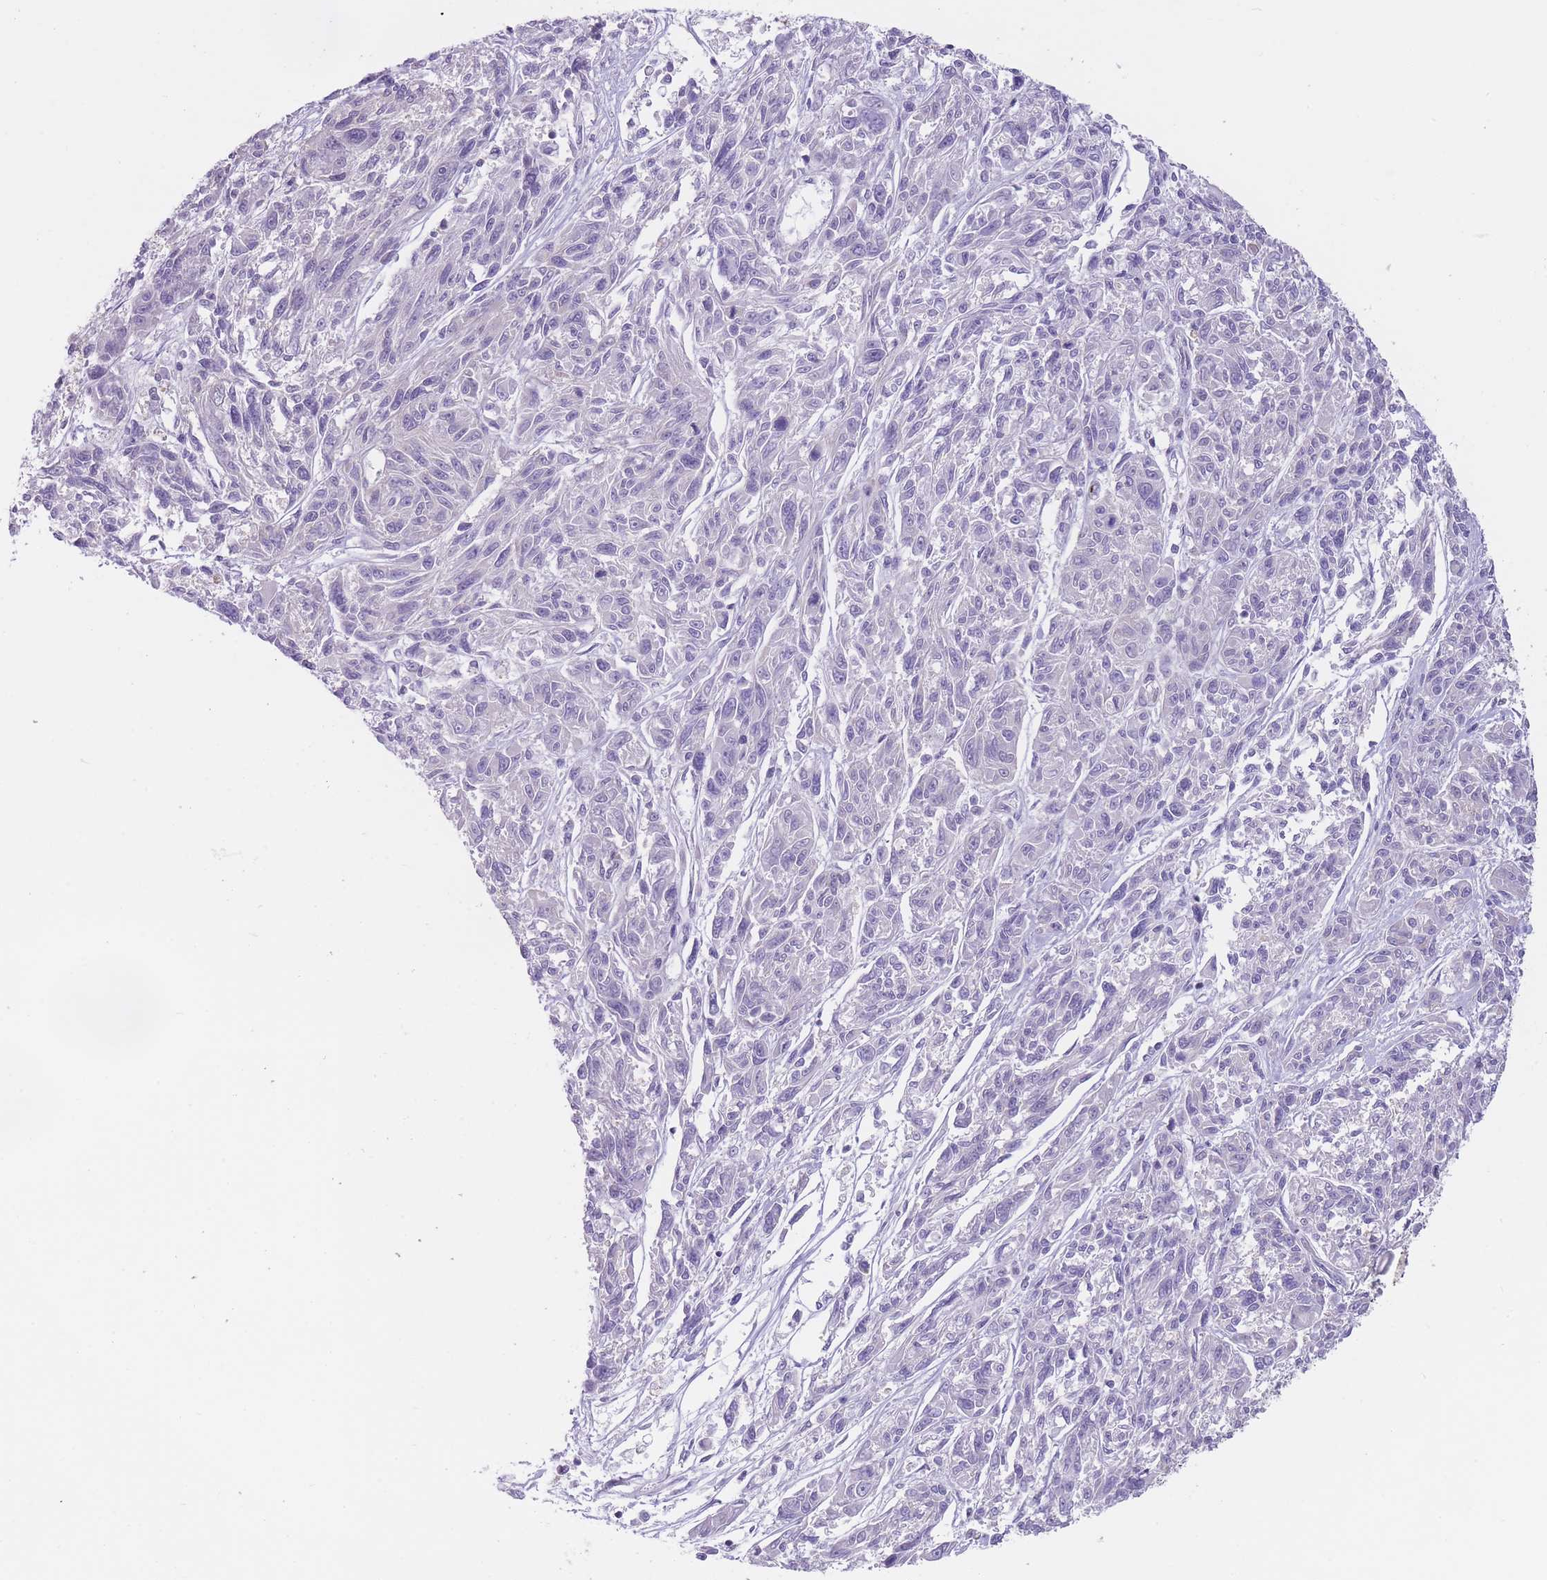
{"staining": {"intensity": "negative", "quantity": "none", "location": "none"}, "tissue": "melanoma", "cell_type": "Tumor cells", "image_type": "cancer", "snomed": [{"axis": "morphology", "description": "Malignant melanoma, NOS"}, {"axis": "topography", "description": "Skin"}], "caption": "Melanoma was stained to show a protein in brown. There is no significant staining in tumor cells.", "gene": "OR11H12", "patient": {"sex": "male", "age": 53}}